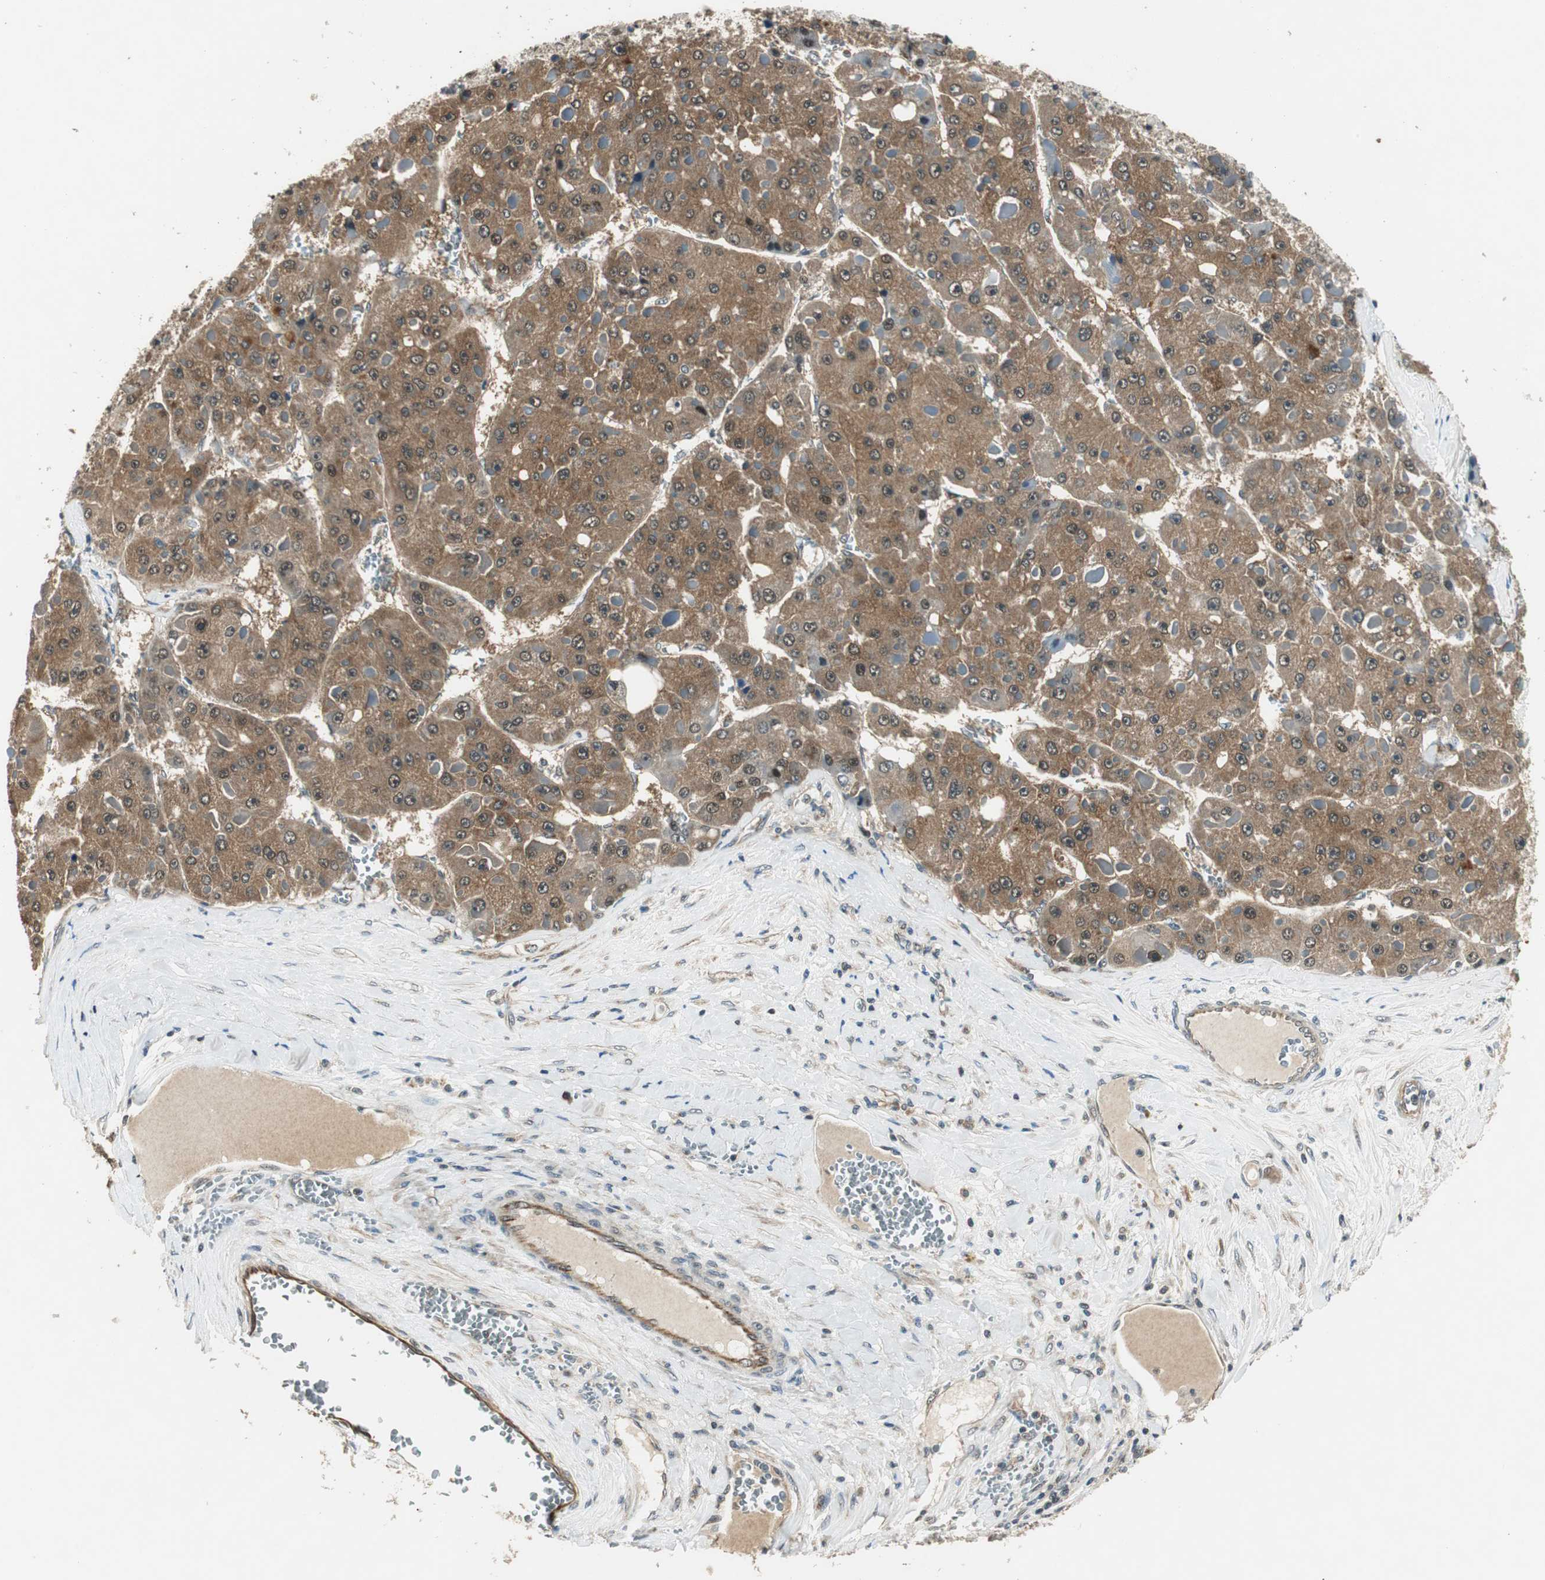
{"staining": {"intensity": "moderate", "quantity": ">75%", "location": "cytoplasmic/membranous"}, "tissue": "liver cancer", "cell_type": "Tumor cells", "image_type": "cancer", "snomed": [{"axis": "morphology", "description": "Carcinoma, Hepatocellular, NOS"}, {"axis": "topography", "description": "Liver"}], "caption": "Liver cancer stained with a brown dye displays moderate cytoplasmic/membranous positive positivity in about >75% of tumor cells.", "gene": "PSMB4", "patient": {"sex": "female", "age": 73}}